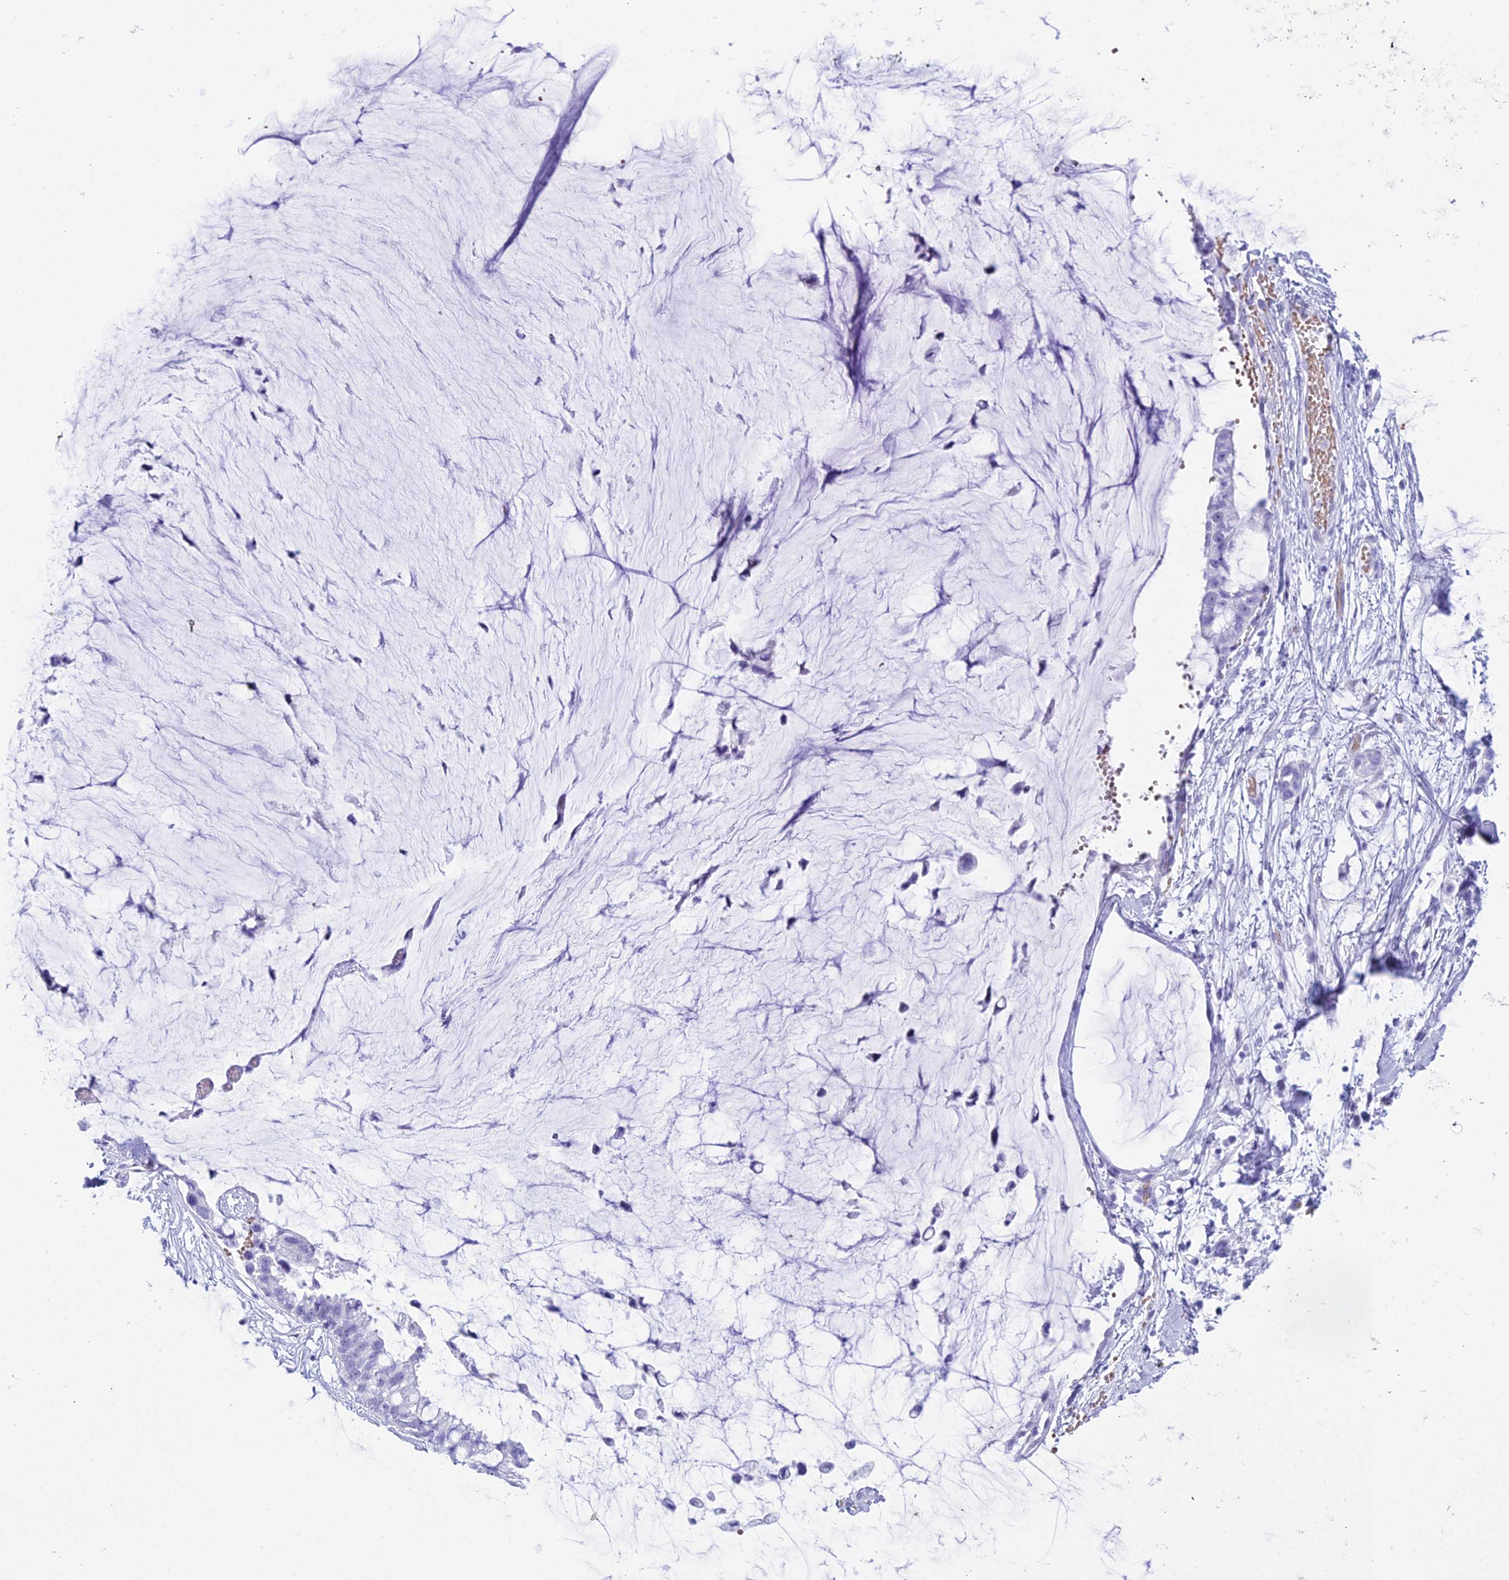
{"staining": {"intensity": "negative", "quantity": "none", "location": "none"}, "tissue": "ovarian cancer", "cell_type": "Tumor cells", "image_type": "cancer", "snomed": [{"axis": "morphology", "description": "Cystadenocarcinoma, mucinous, NOS"}, {"axis": "topography", "description": "Ovary"}], "caption": "Ovarian mucinous cystadenocarcinoma was stained to show a protein in brown. There is no significant expression in tumor cells.", "gene": "RNPS1", "patient": {"sex": "female", "age": 39}}